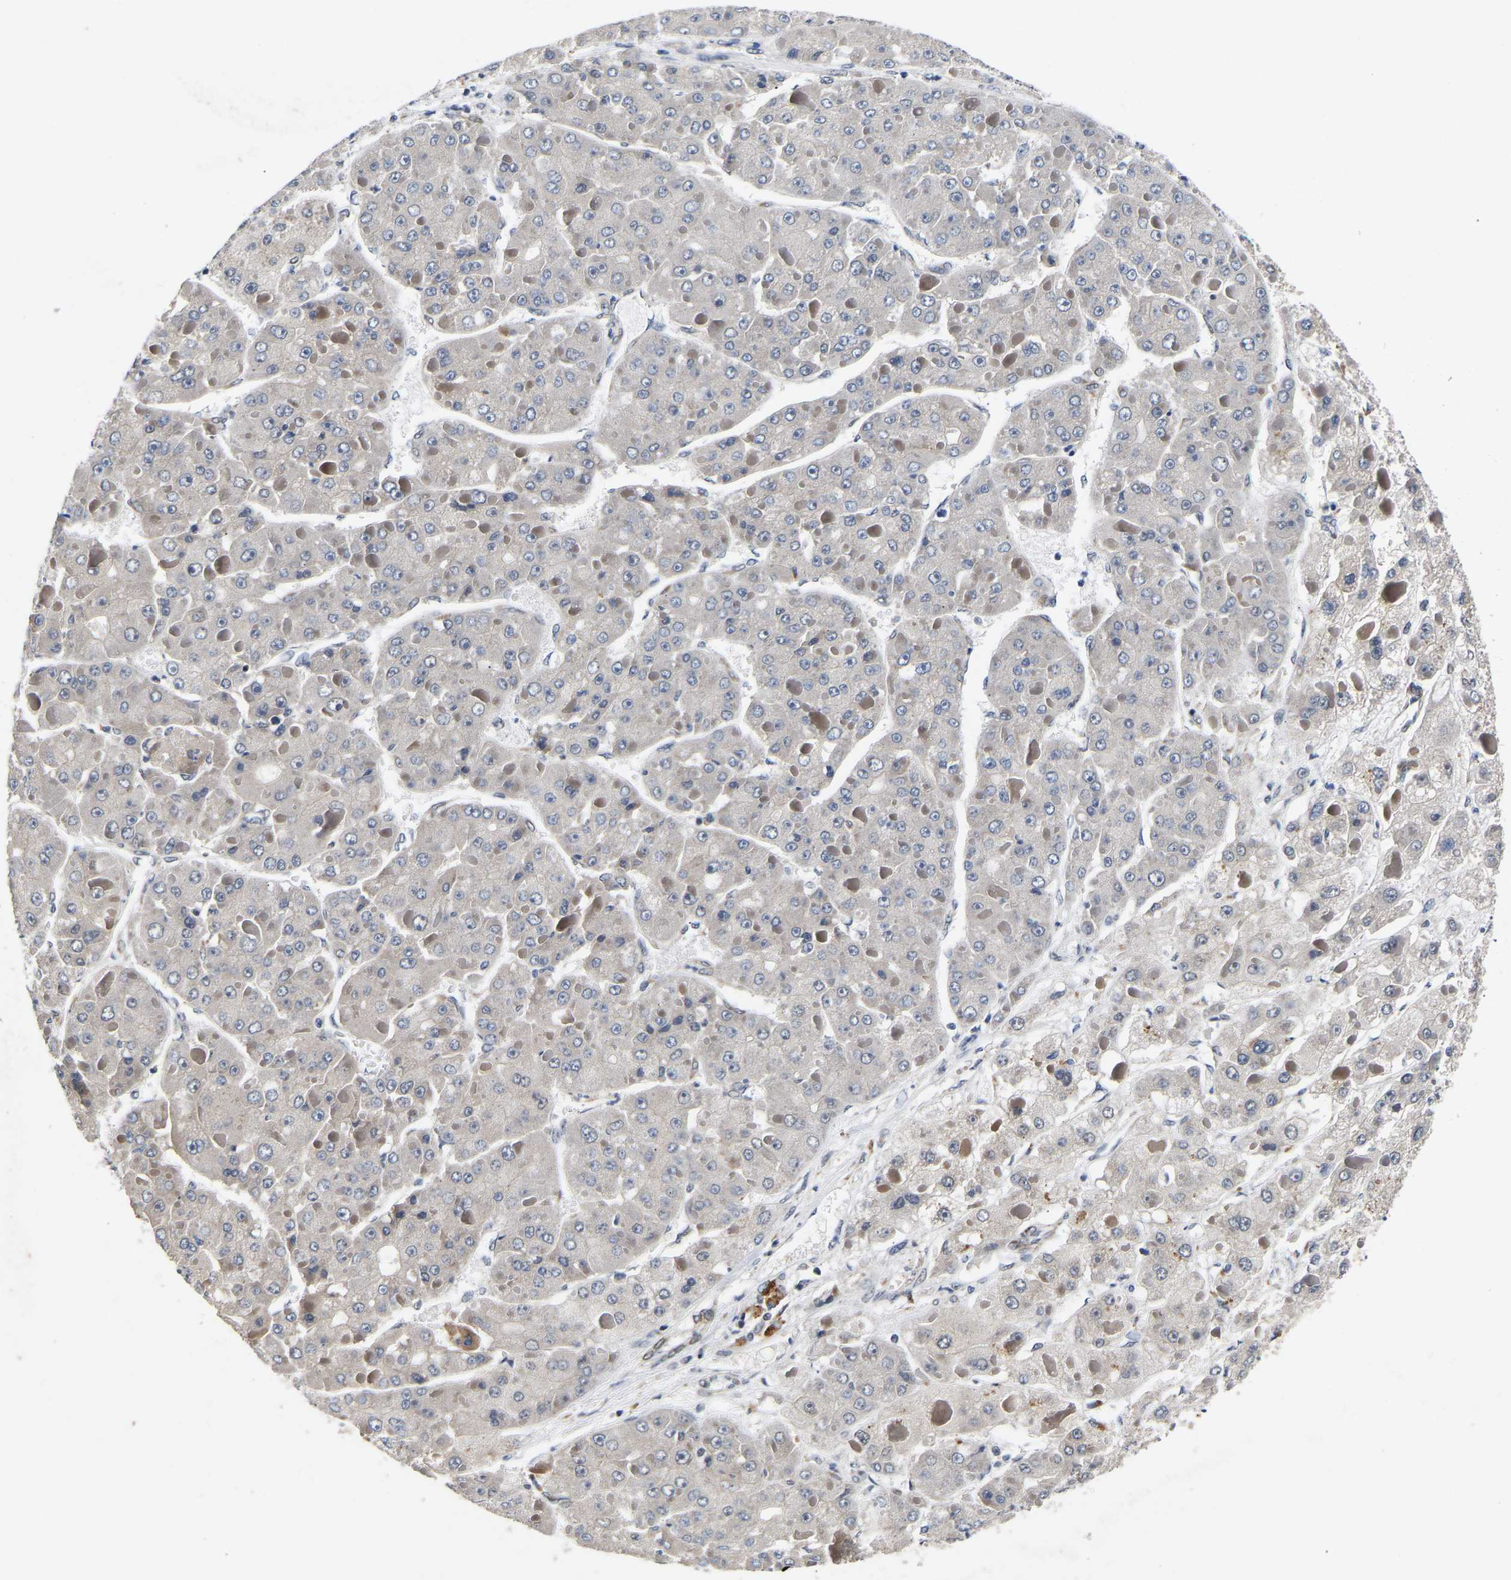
{"staining": {"intensity": "negative", "quantity": "none", "location": "none"}, "tissue": "liver cancer", "cell_type": "Tumor cells", "image_type": "cancer", "snomed": [{"axis": "morphology", "description": "Carcinoma, Hepatocellular, NOS"}, {"axis": "topography", "description": "Liver"}], "caption": "High power microscopy photomicrograph of an immunohistochemistry histopathology image of liver cancer (hepatocellular carcinoma), revealing no significant positivity in tumor cells.", "gene": "METTL16", "patient": {"sex": "female", "age": 73}}